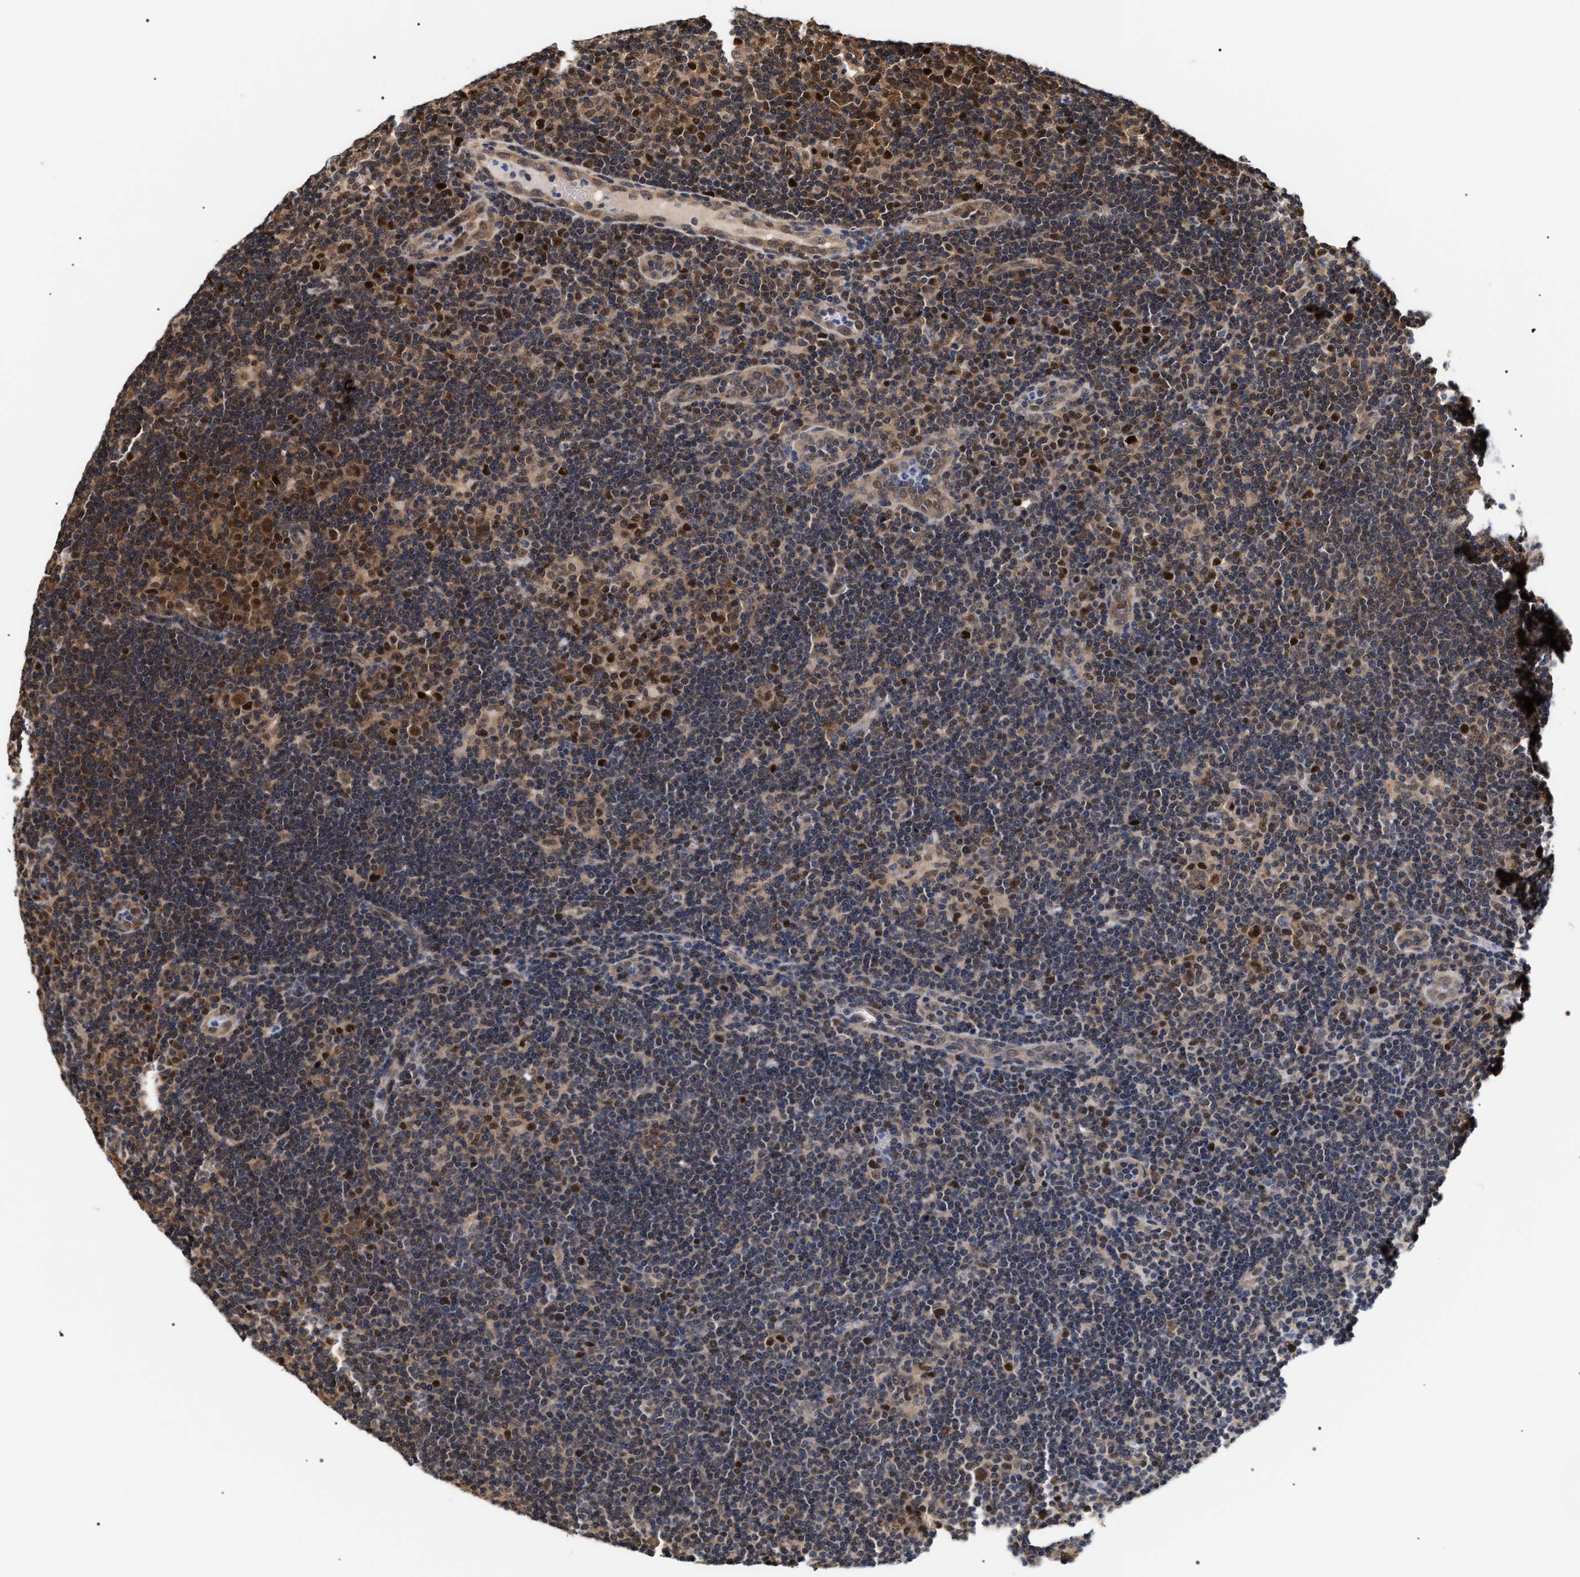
{"staining": {"intensity": "moderate", "quantity": ">75%", "location": "nuclear"}, "tissue": "lymphoma", "cell_type": "Tumor cells", "image_type": "cancer", "snomed": [{"axis": "morphology", "description": "Hodgkin's disease, NOS"}, {"axis": "topography", "description": "Lymph node"}], "caption": "The immunohistochemical stain labels moderate nuclear staining in tumor cells of Hodgkin's disease tissue. Nuclei are stained in blue.", "gene": "BAG6", "patient": {"sex": "female", "age": 57}}